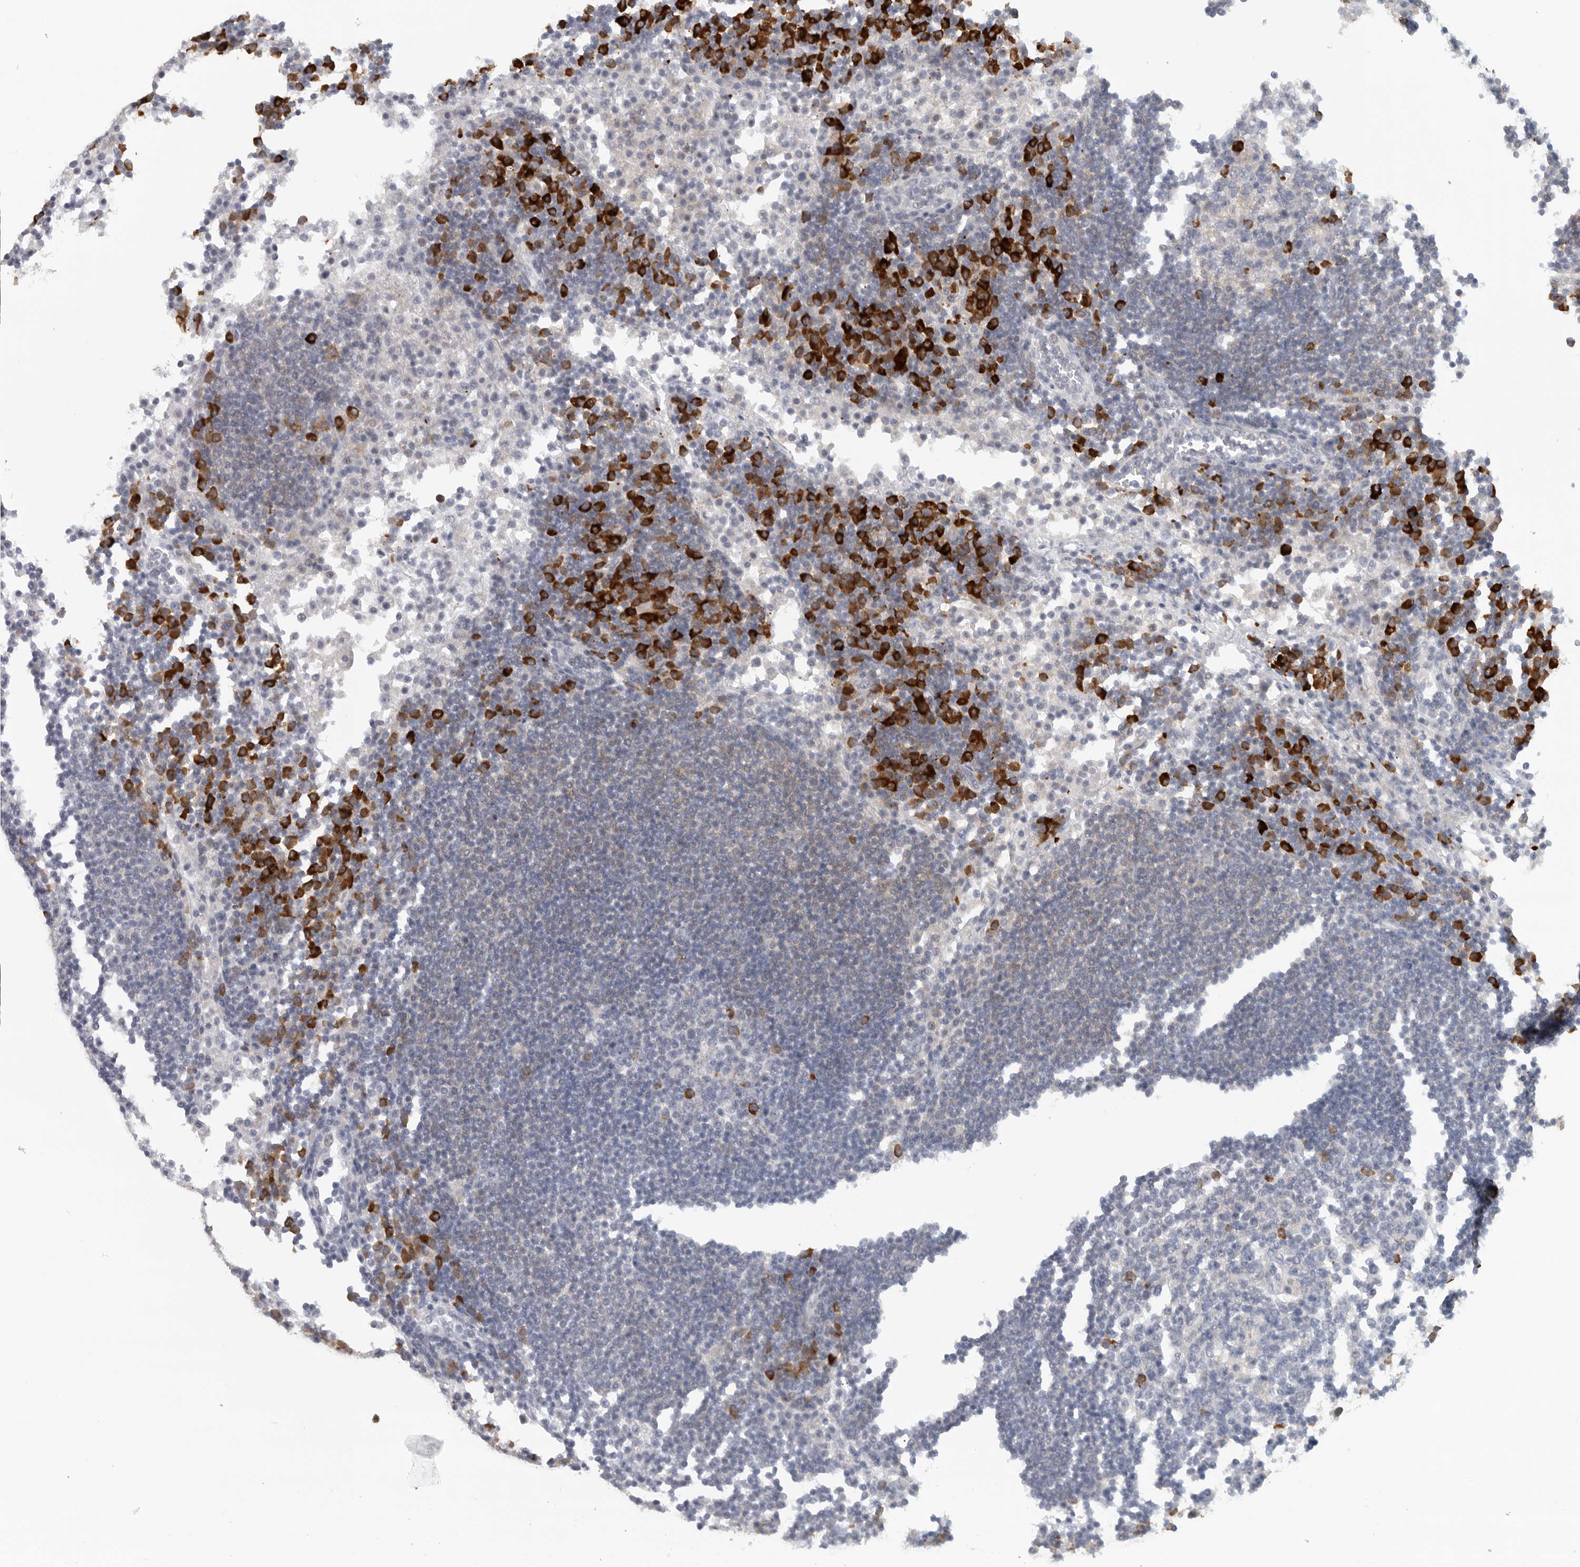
{"staining": {"intensity": "negative", "quantity": "none", "location": "none"}, "tissue": "lymph node", "cell_type": "Germinal center cells", "image_type": "normal", "snomed": [{"axis": "morphology", "description": "Normal tissue, NOS"}, {"axis": "topography", "description": "Lymph node"}], "caption": "Immunohistochemistry photomicrograph of benign lymph node stained for a protein (brown), which displays no positivity in germinal center cells.", "gene": "TMEM69", "patient": {"sex": "female", "age": 53}}